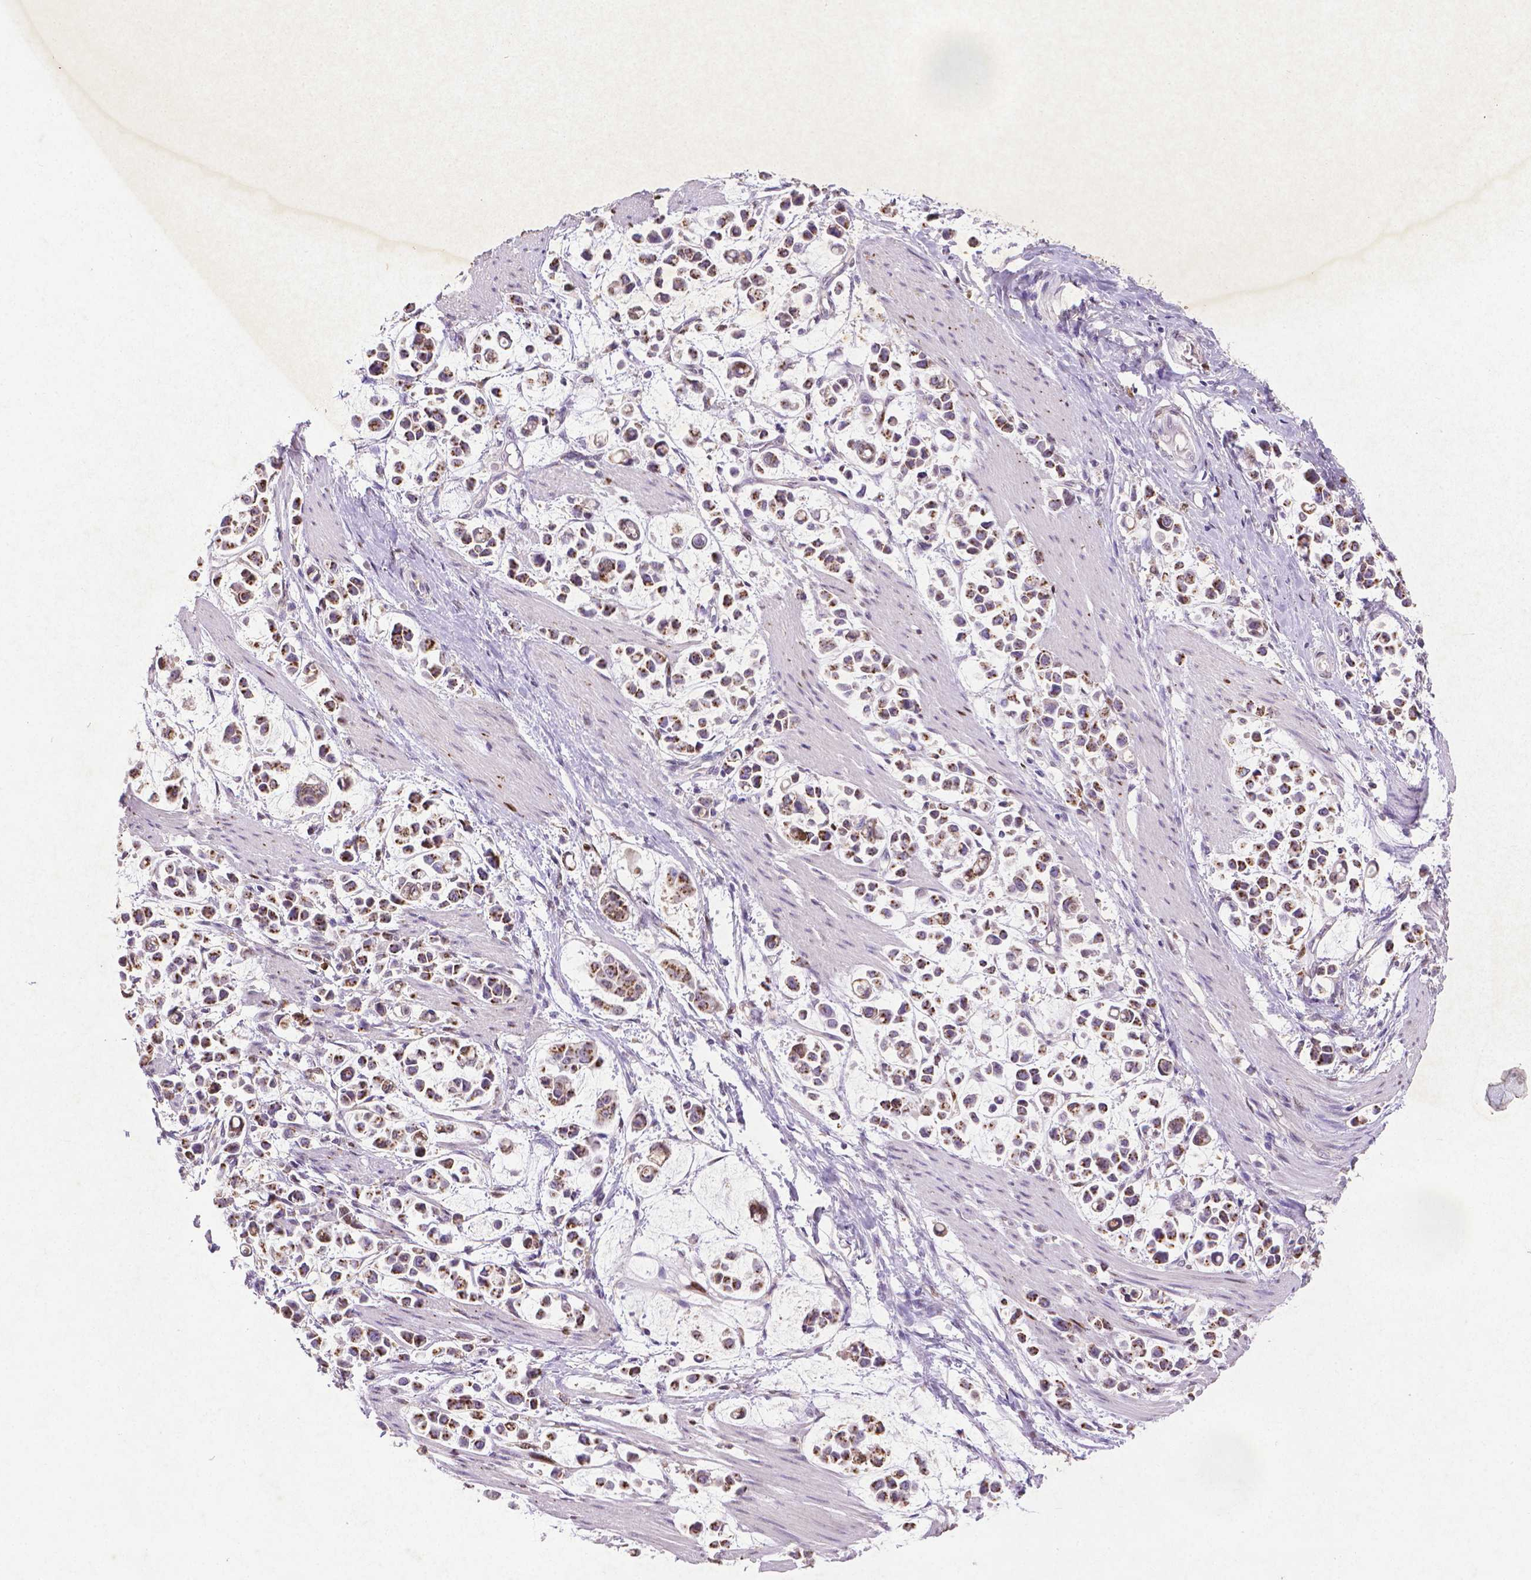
{"staining": {"intensity": "strong", "quantity": ">75%", "location": "cytoplasmic/membranous"}, "tissue": "stomach cancer", "cell_type": "Tumor cells", "image_type": "cancer", "snomed": [{"axis": "morphology", "description": "Adenocarcinoma, NOS"}, {"axis": "topography", "description": "Stomach"}], "caption": "This is a photomicrograph of immunohistochemistry (IHC) staining of stomach adenocarcinoma, which shows strong staining in the cytoplasmic/membranous of tumor cells.", "gene": "CDKN1A", "patient": {"sex": "male", "age": 82}}